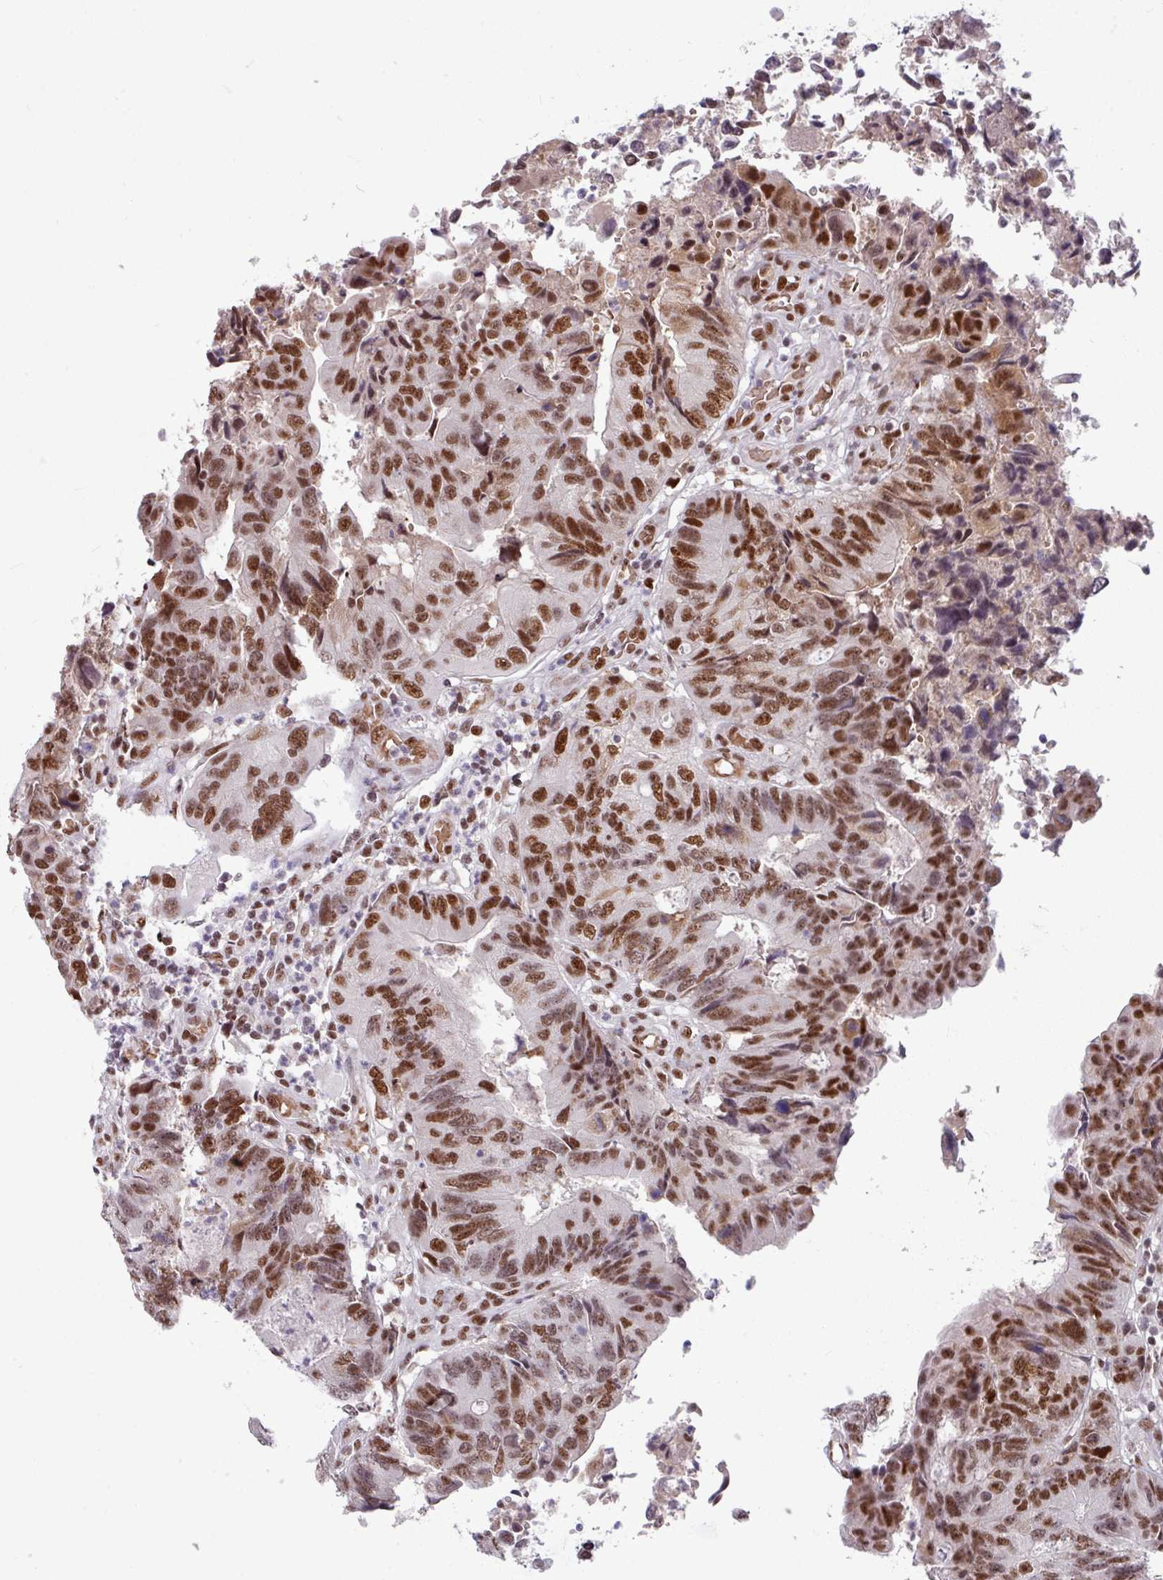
{"staining": {"intensity": "strong", "quantity": ">75%", "location": "nuclear"}, "tissue": "colorectal cancer", "cell_type": "Tumor cells", "image_type": "cancer", "snomed": [{"axis": "morphology", "description": "Adenocarcinoma, NOS"}, {"axis": "topography", "description": "Colon"}], "caption": "IHC photomicrograph of colorectal adenocarcinoma stained for a protein (brown), which reveals high levels of strong nuclear staining in approximately >75% of tumor cells.", "gene": "TDG", "patient": {"sex": "female", "age": 67}}